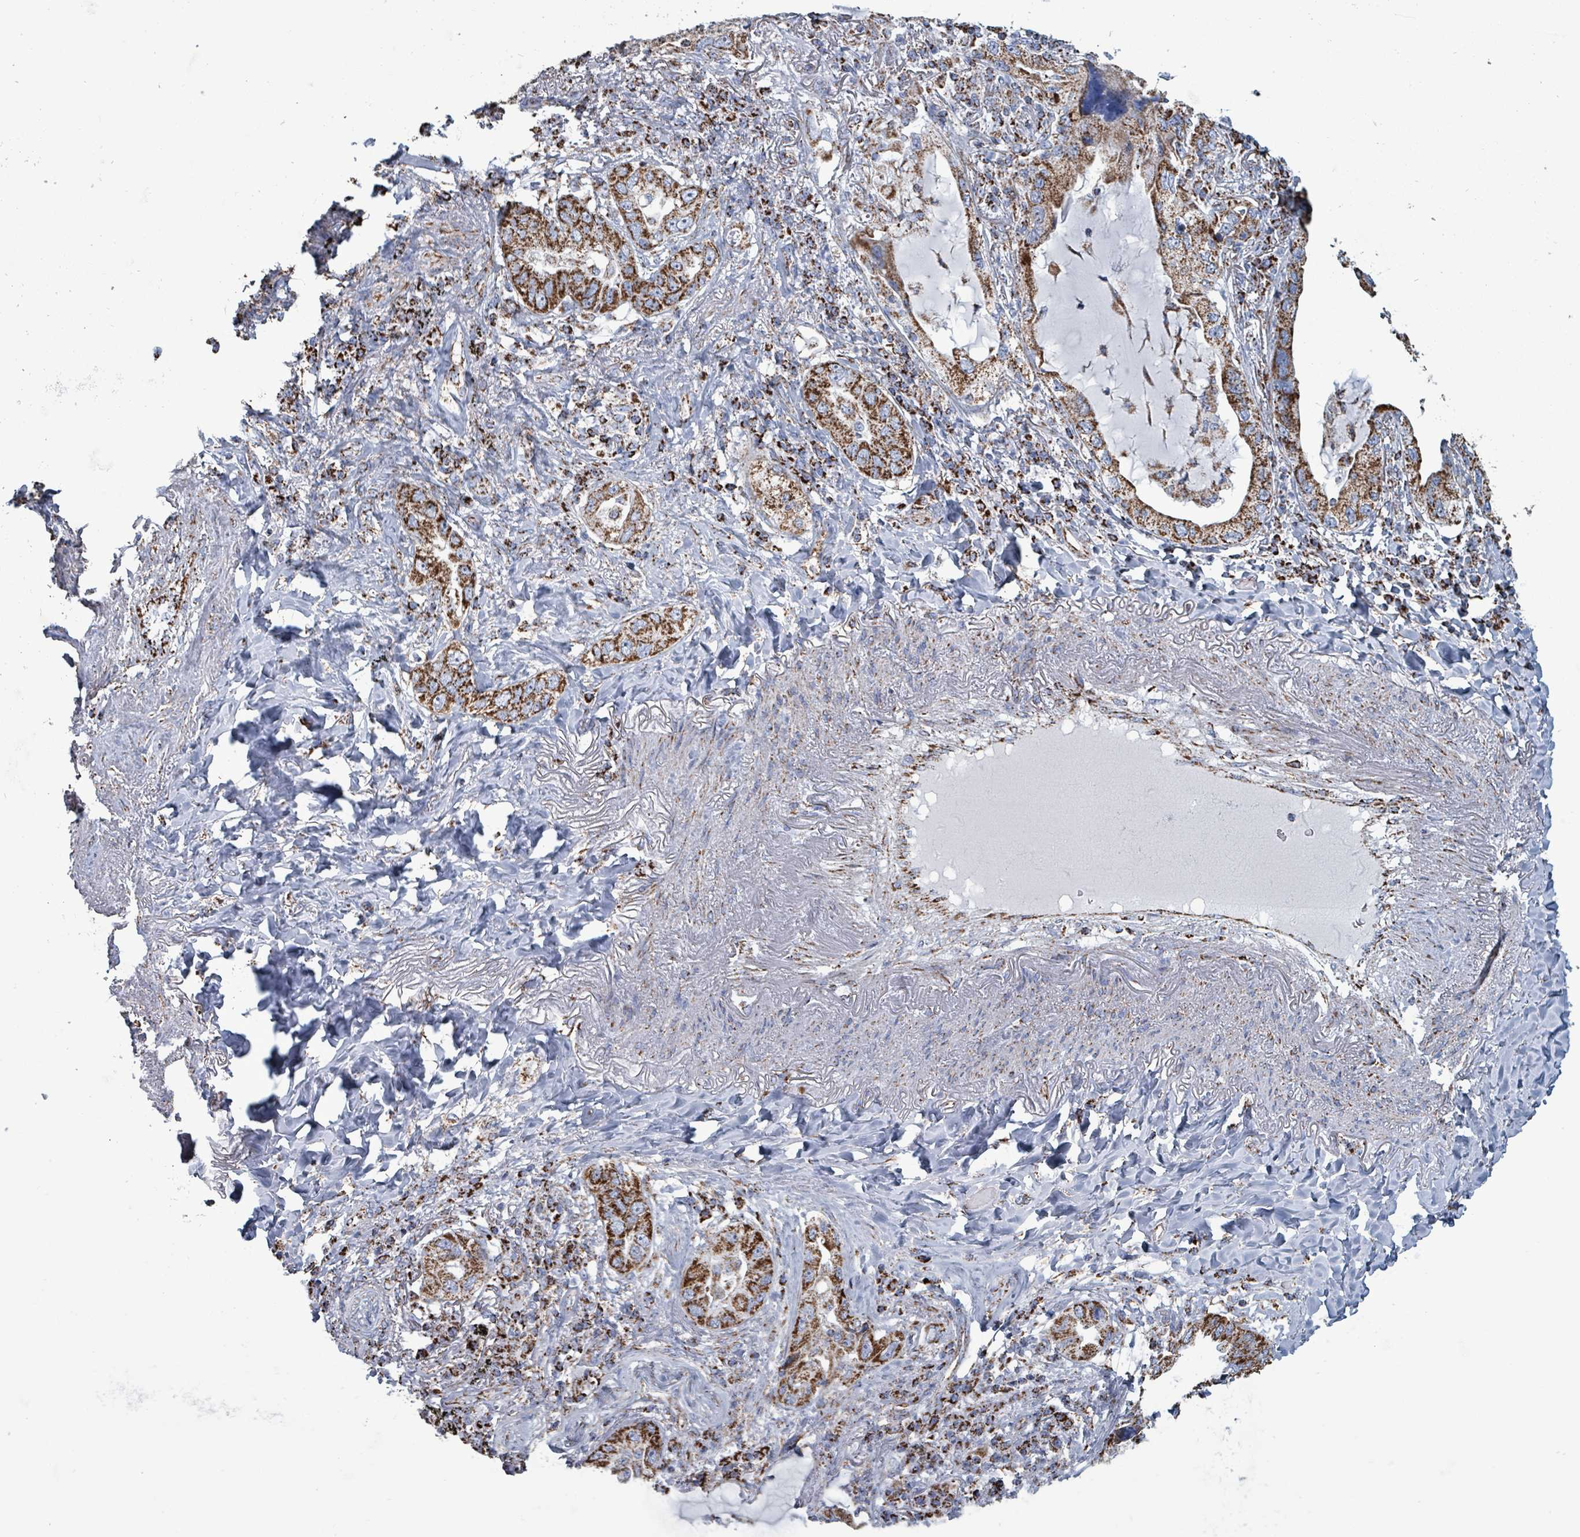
{"staining": {"intensity": "strong", "quantity": ">75%", "location": "cytoplasmic/membranous"}, "tissue": "lung cancer", "cell_type": "Tumor cells", "image_type": "cancer", "snomed": [{"axis": "morphology", "description": "Adenocarcinoma, NOS"}, {"axis": "topography", "description": "Lung"}], "caption": "Human adenocarcinoma (lung) stained for a protein (brown) displays strong cytoplasmic/membranous positive positivity in about >75% of tumor cells.", "gene": "IDH3B", "patient": {"sex": "female", "age": 69}}